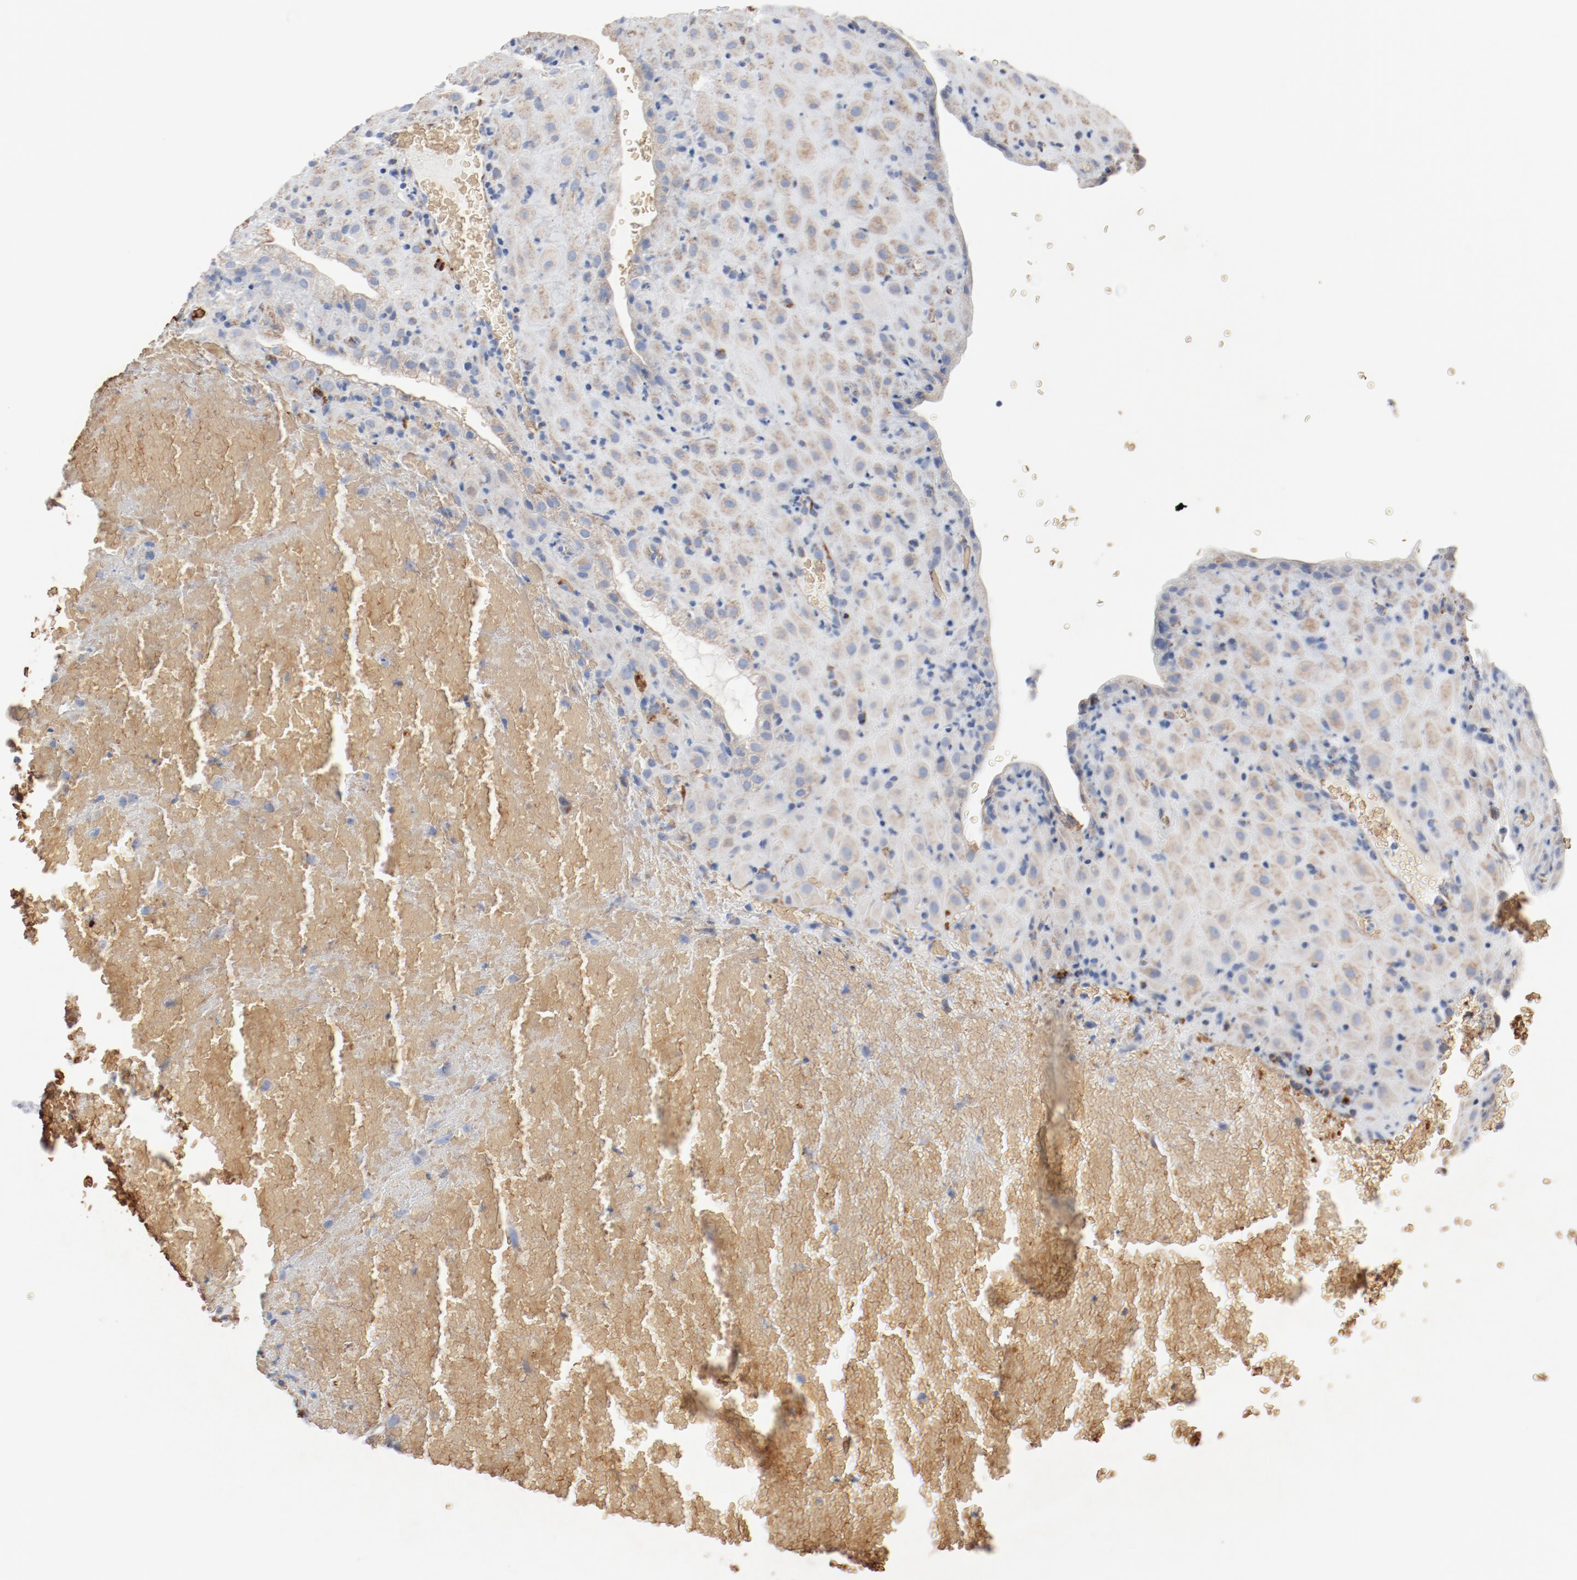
{"staining": {"intensity": "weak", "quantity": "25%-75%", "location": "cytoplasmic/membranous"}, "tissue": "placenta", "cell_type": "Decidual cells", "image_type": "normal", "snomed": [{"axis": "morphology", "description": "Normal tissue, NOS"}, {"axis": "topography", "description": "Placenta"}], "caption": "A low amount of weak cytoplasmic/membranous positivity is identified in approximately 25%-75% of decidual cells in normal placenta. The staining was performed using DAB (3,3'-diaminobenzidine) to visualize the protein expression in brown, while the nuclei were stained in blue with hematoxylin (Magnification: 20x).", "gene": "NDUFB8", "patient": {"sex": "female", "age": 19}}